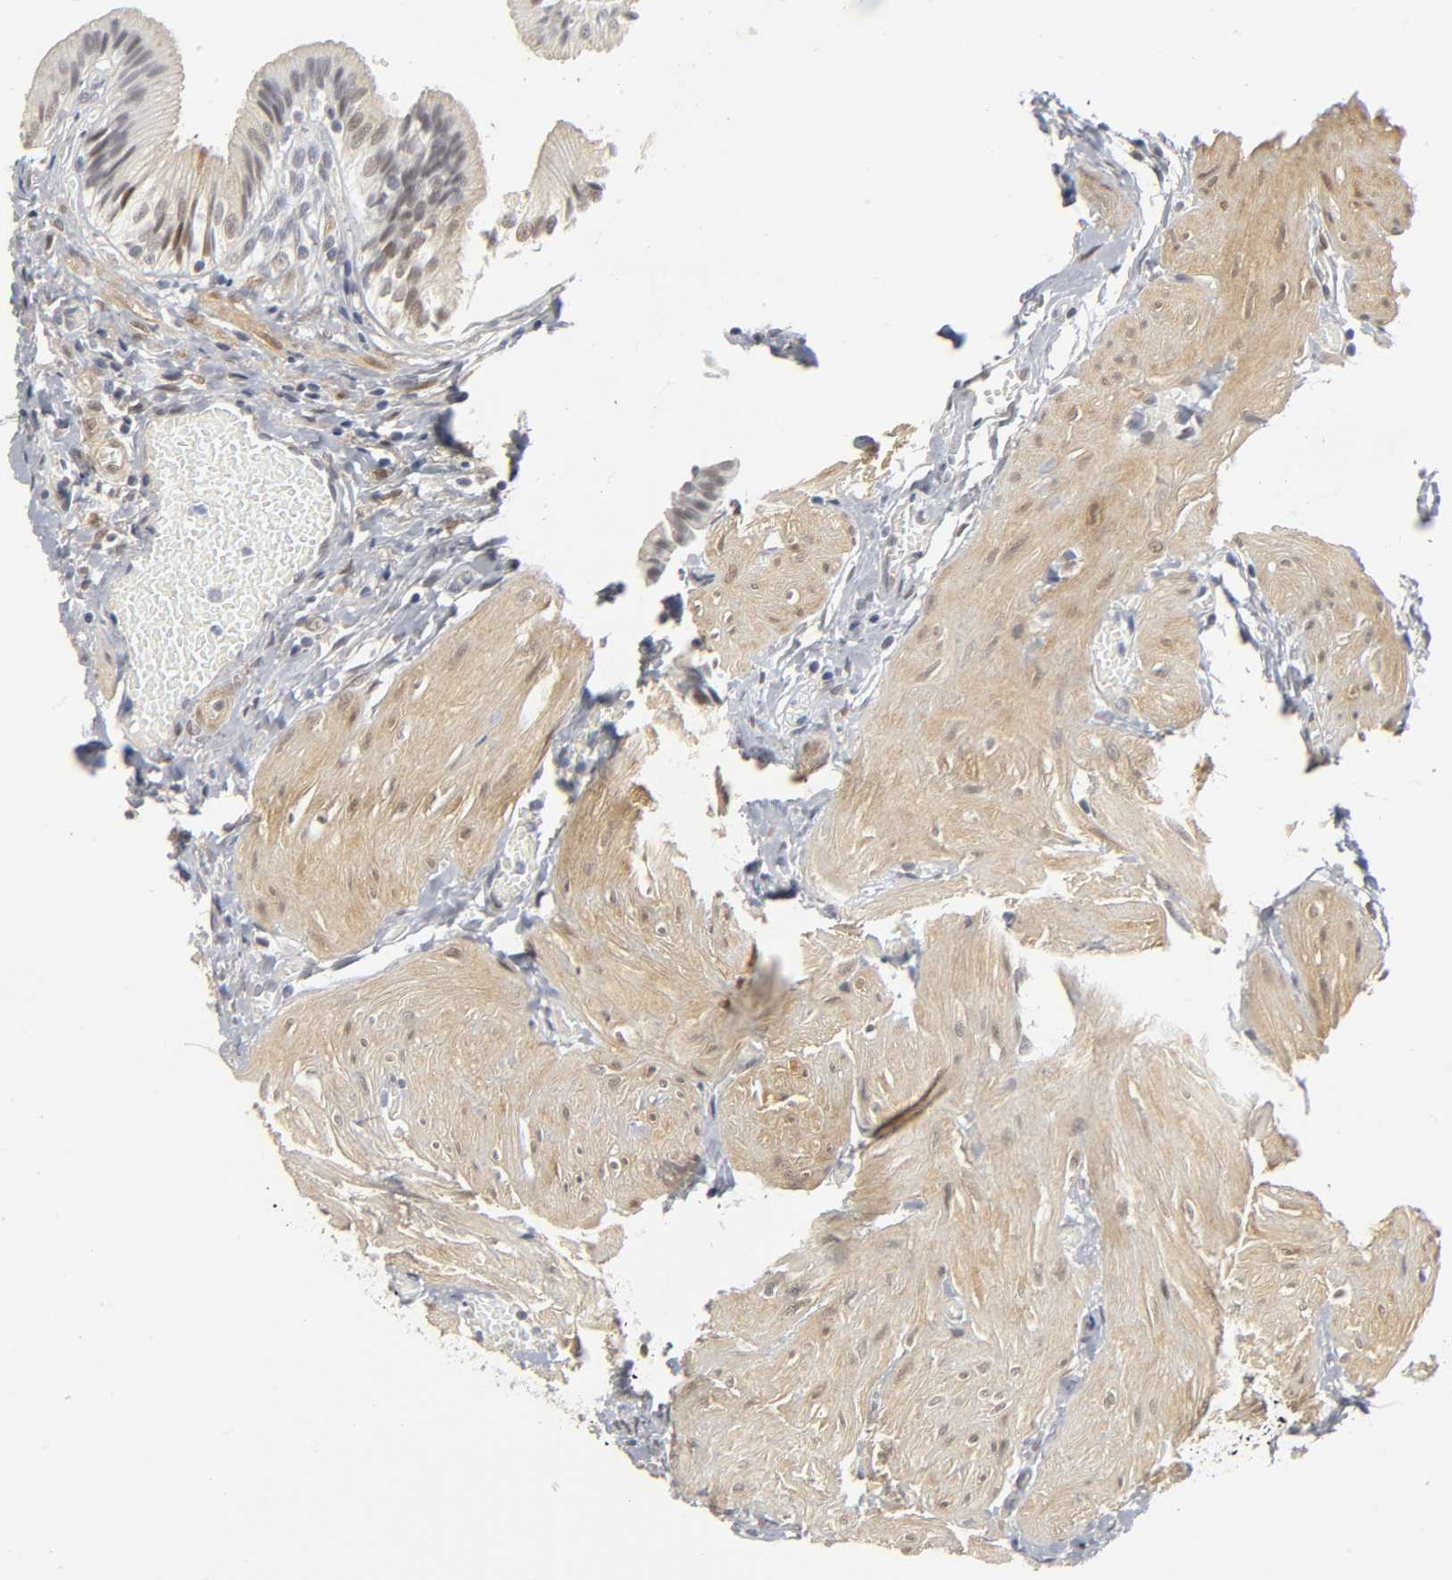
{"staining": {"intensity": "weak", "quantity": "25%-75%", "location": "cytoplasmic/membranous,nuclear"}, "tissue": "gallbladder", "cell_type": "Glandular cells", "image_type": "normal", "snomed": [{"axis": "morphology", "description": "Normal tissue, NOS"}, {"axis": "topography", "description": "Gallbladder"}], "caption": "Protein staining reveals weak cytoplasmic/membranous,nuclear expression in about 25%-75% of glandular cells in normal gallbladder. (Stains: DAB (3,3'-diaminobenzidine) in brown, nuclei in blue, Microscopy: brightfield microscopy at high magnification).", "gene": "PDLIM3", "patient": {"sex": "male", "age": 65}}